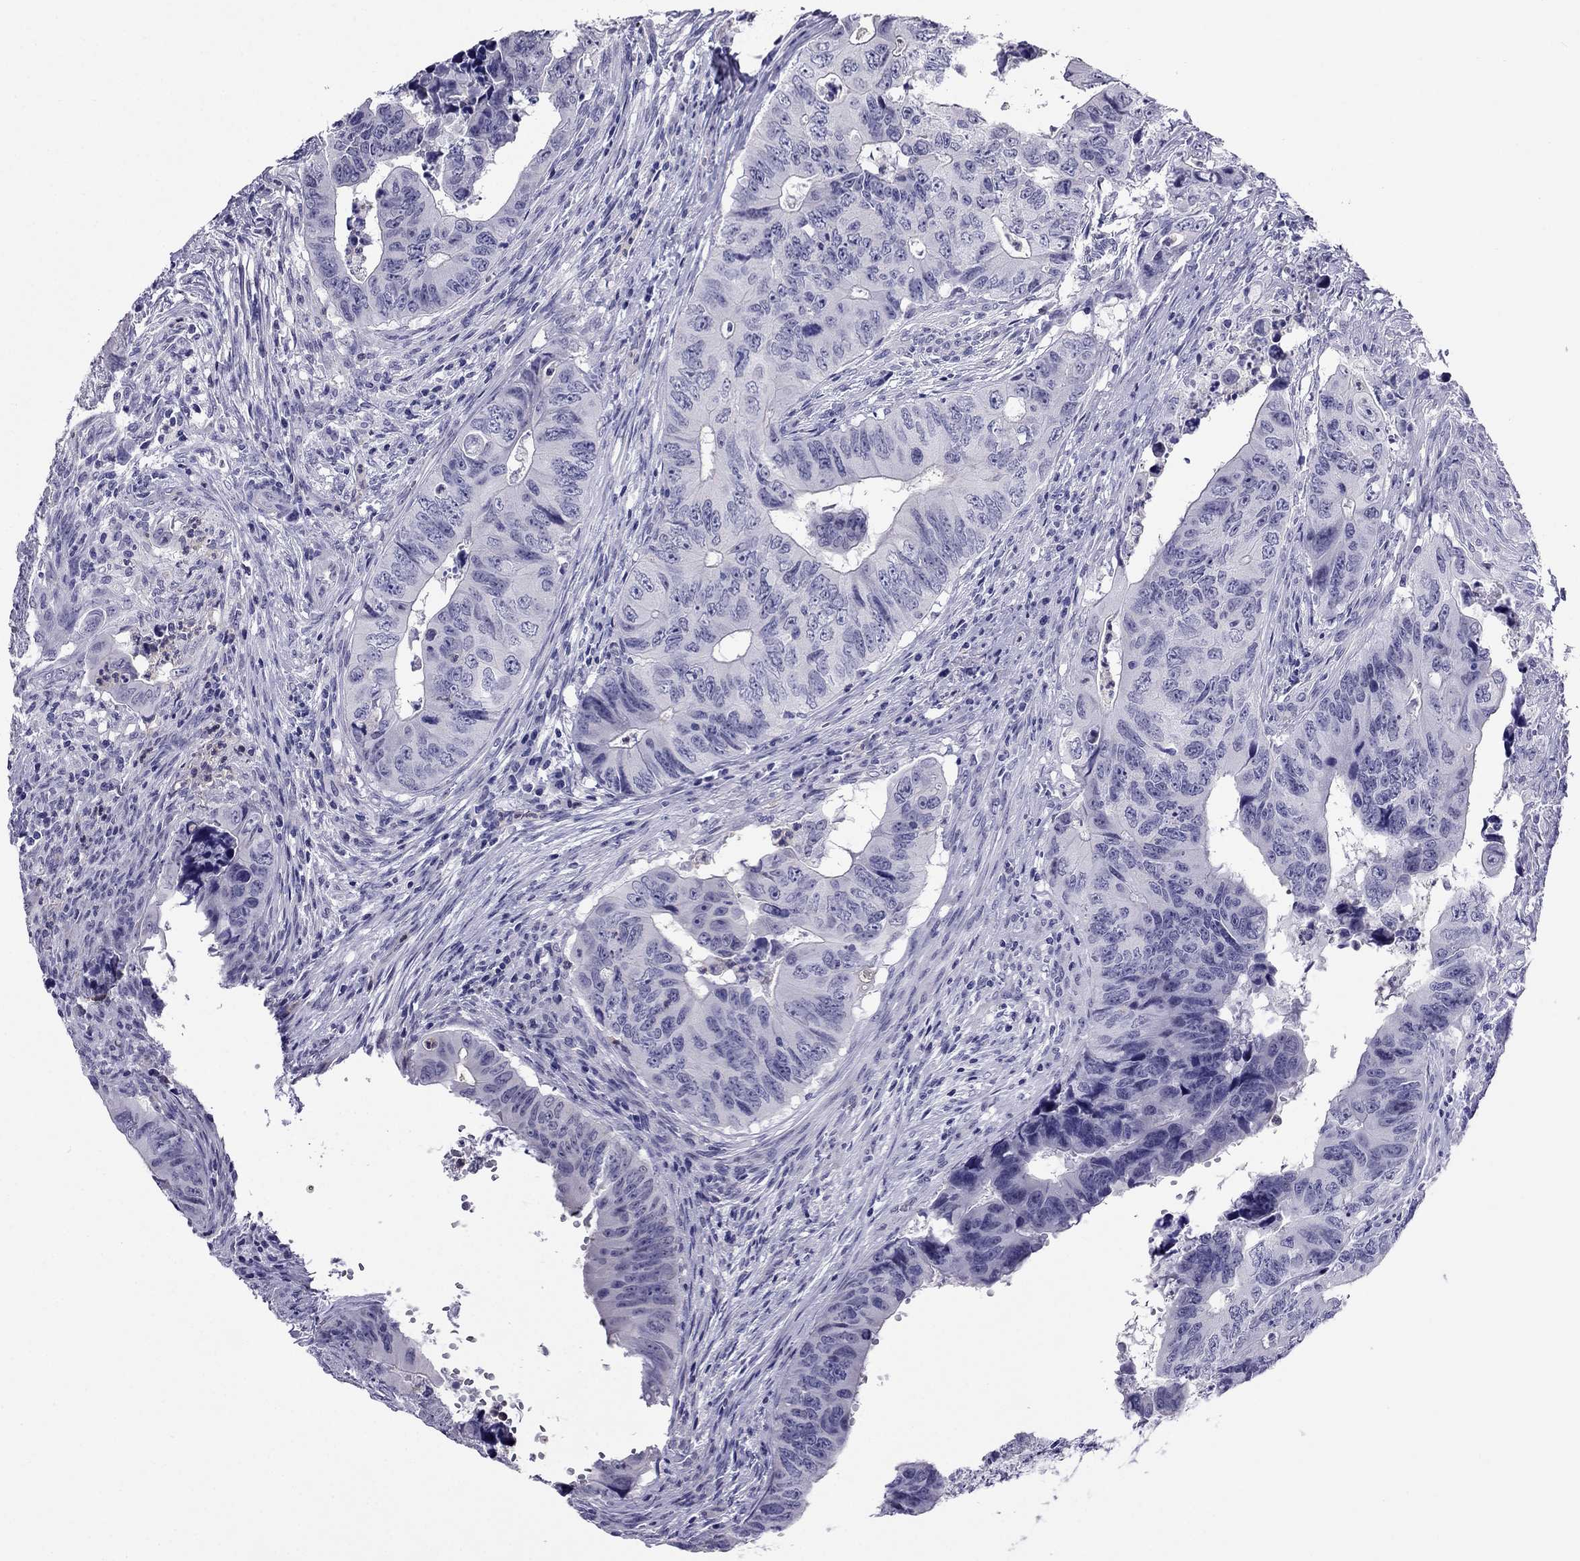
{"staining": {"intensity": "negative", "quantity": "none", "location": "none"}, "tissue": "colorectal cancer", "cell_type": "Tumor cells", "image_type": "cancer", "snomed": [{"axis": "morphology", "description": "Adenocarcinoma, NOS"}, {"axis": "topography", "description": "Colon"}], "caption": "Tumor cells are negative for protein expression in human colorectal adenocarcinoma.", "gene": "CROCC2", "patient": {"sex": "female", "age": 82}}